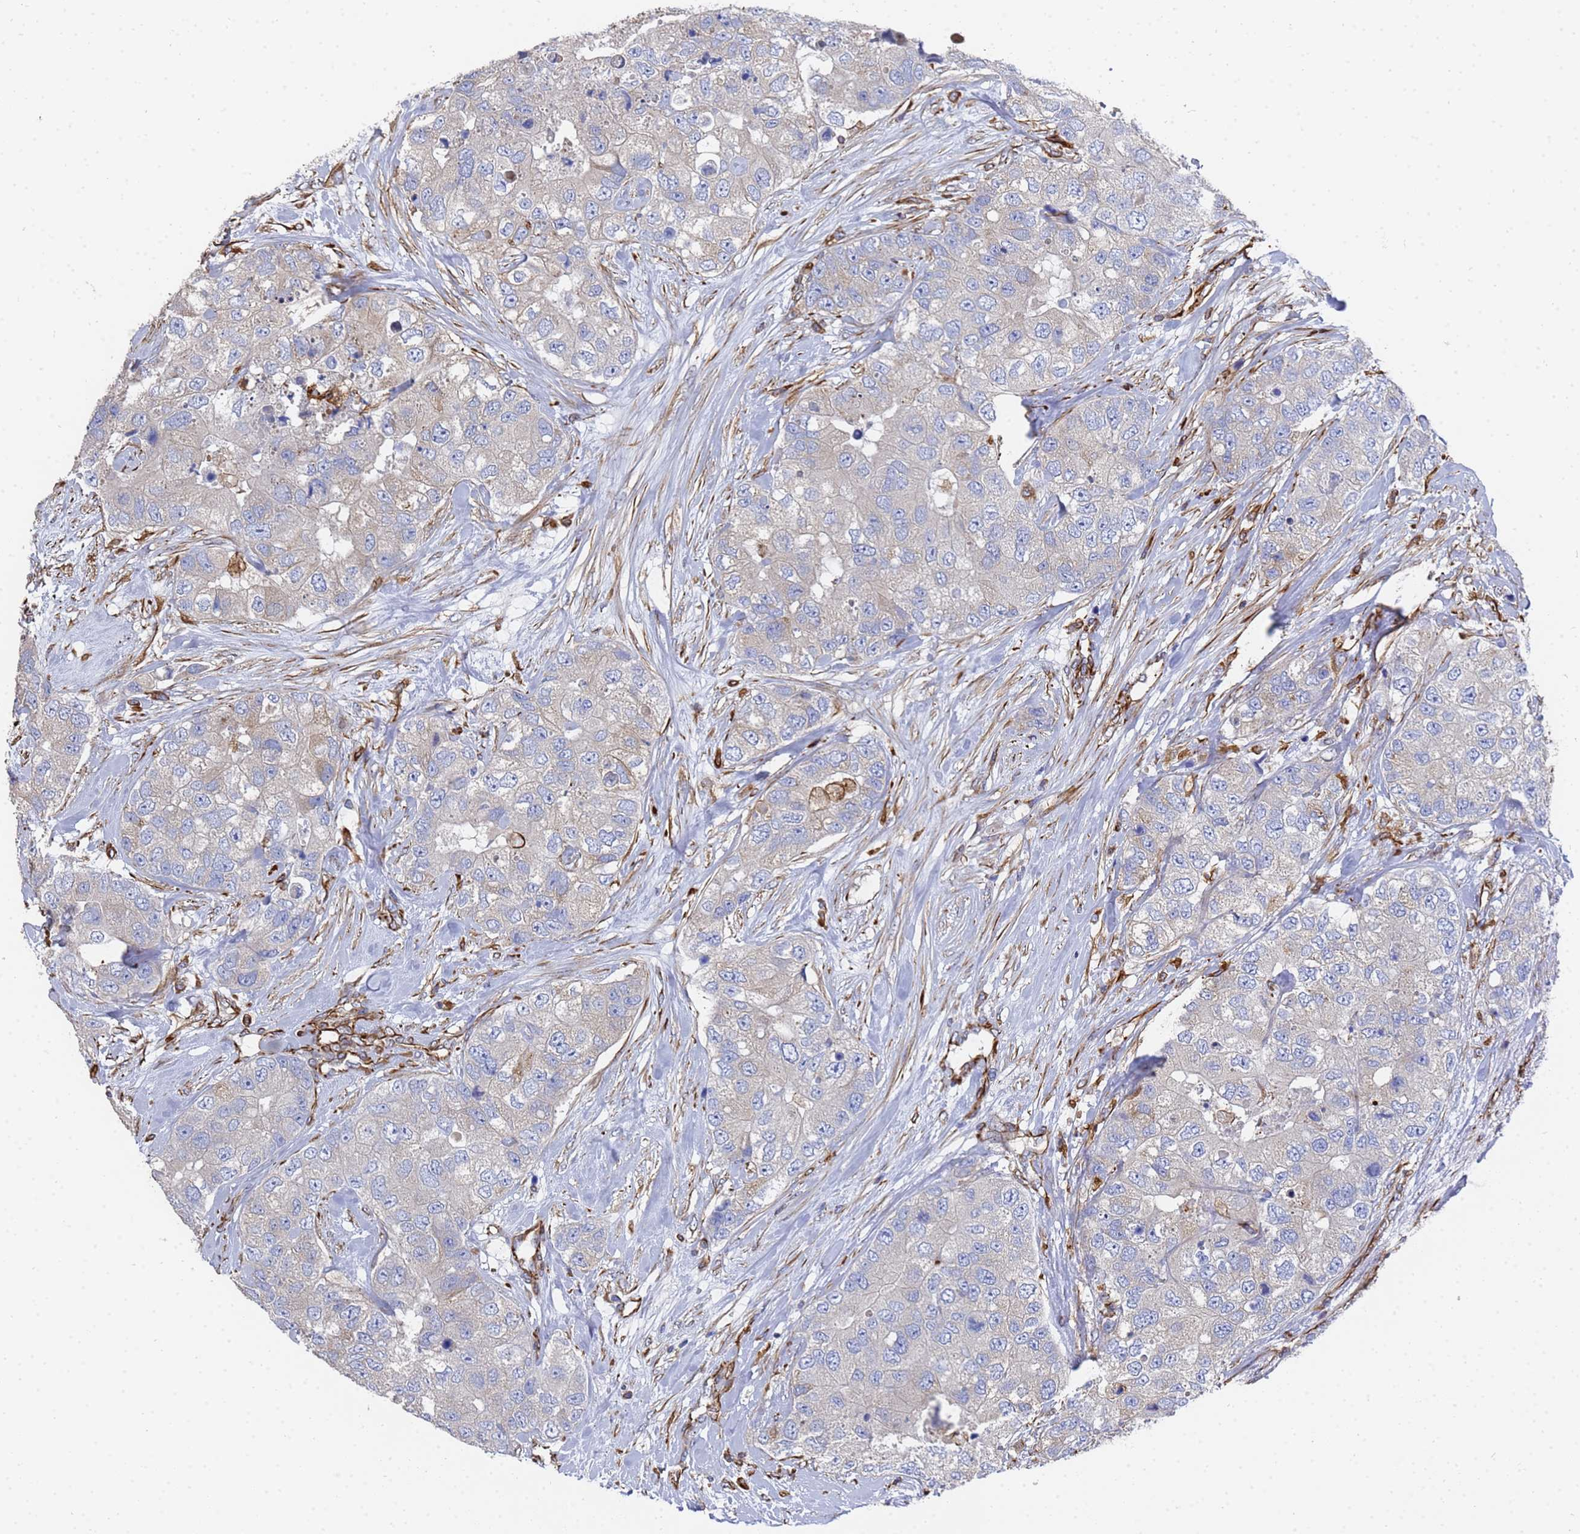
{"staining": {"intensity": "negative", "quantity": "none", "location": "none"}, "tissue": "breast cancer", "cell_type": "Tumor cells", "image_type": "cancer", "snomed": [{"axis": "morphology", "description": "Duct carcinoma"}, {"axis": "topography", "description": "Breast"}], "caption": "Immunohistochemistry photomicrograph of breast cancer stained for a protein (brown), which shows no staining in tumor cells. The staining is performed using DAB brown chromogen with nuclei counter-stained in using hematoxylin.", "gene": "SYT13", "patient": {"sex": "female", "age": 62}}